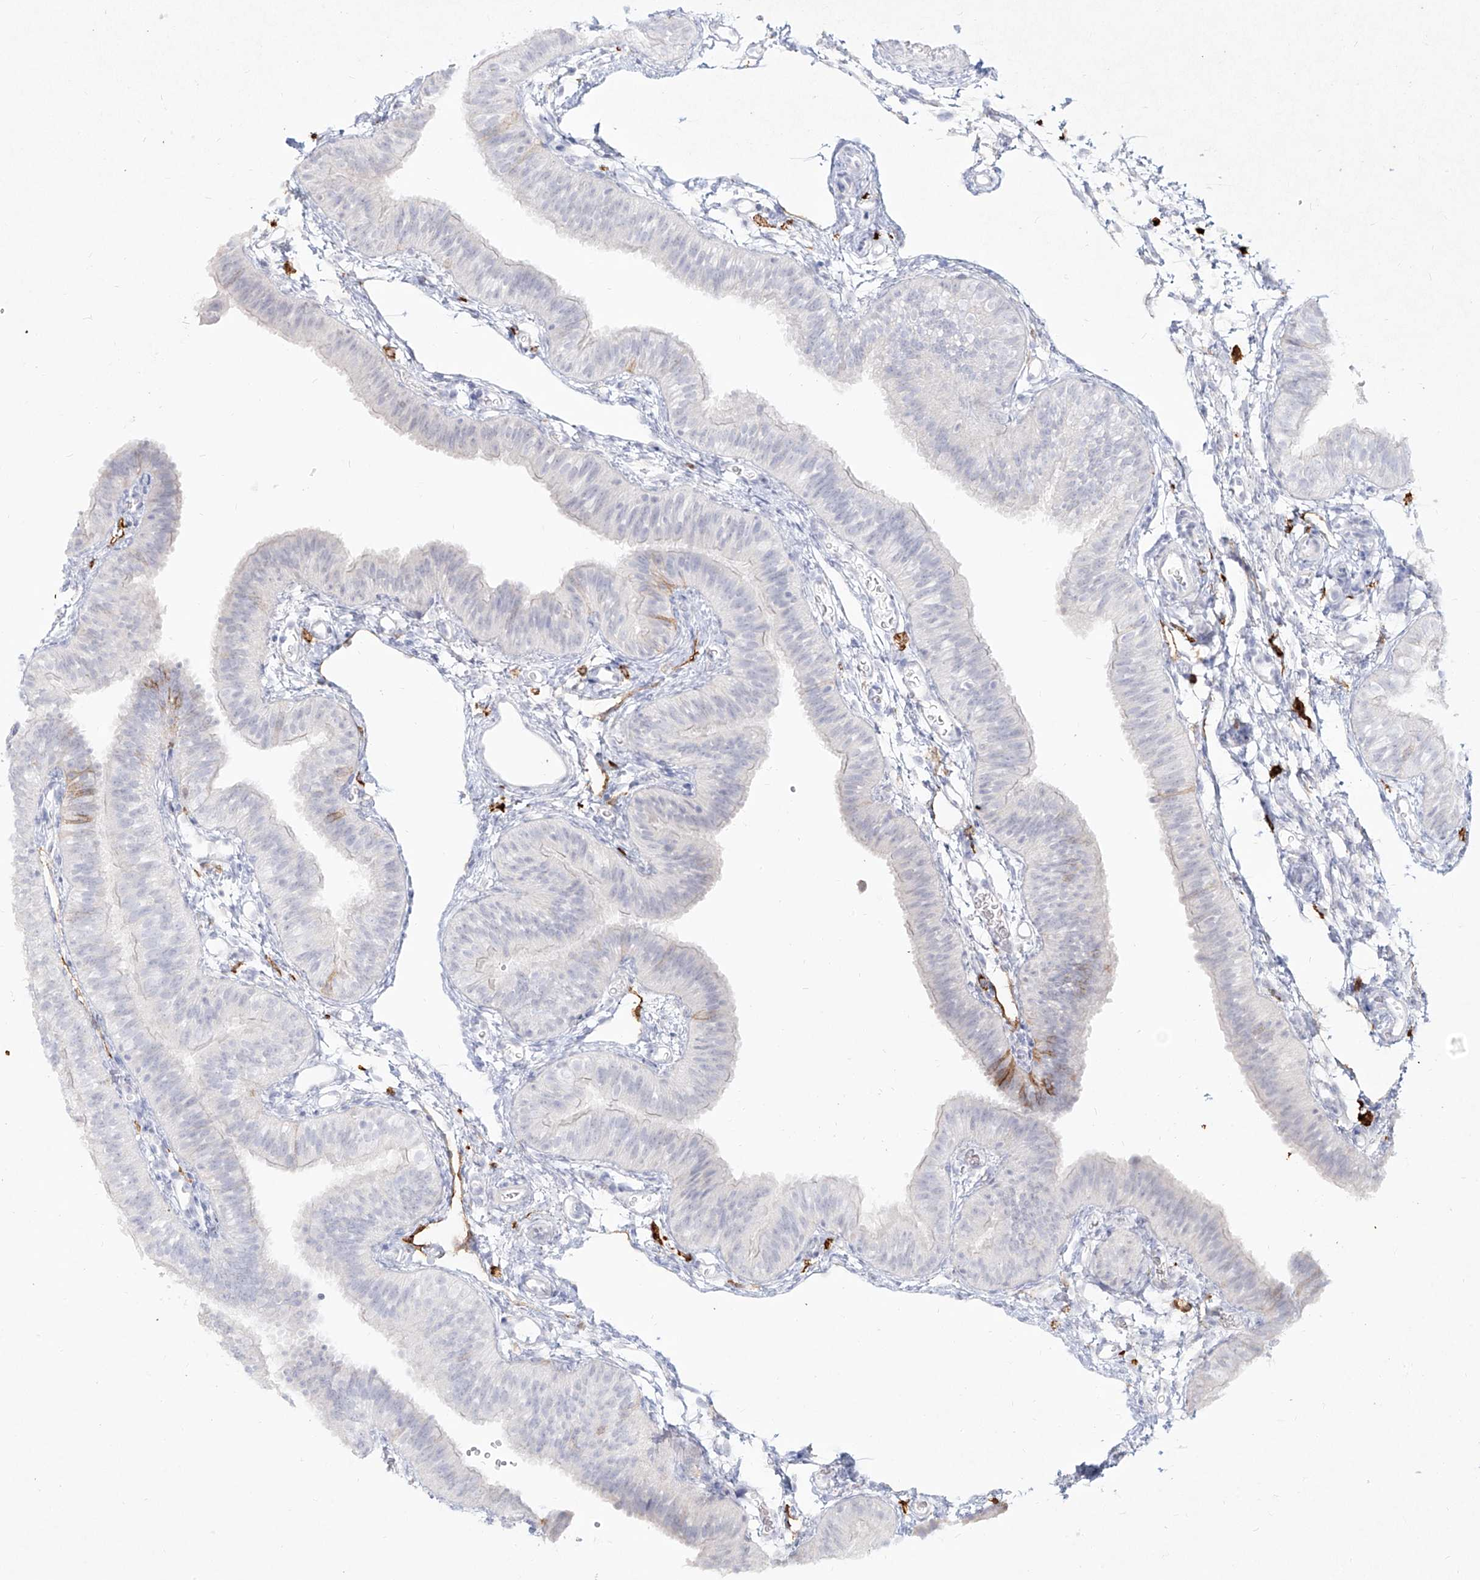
{"staining": {"intensity": "negative", "quantity": "none", "location": "none"}, "tissue": "fallopian tube", "cell_type": "Glandular cells", "image_type": "normal", "snomed": [{"axis": "morphology", "description": "Normal tissue, NOS"}, {"axis": "topography", "description": "Fallopian tube"}], "caption": "This is an immunohistochemistry (IHC) micrograph of benign fallopian tube. There is no expression in glandular cells.", "gene": "CD209", "patient": {"sex": "female", "age": 35}}